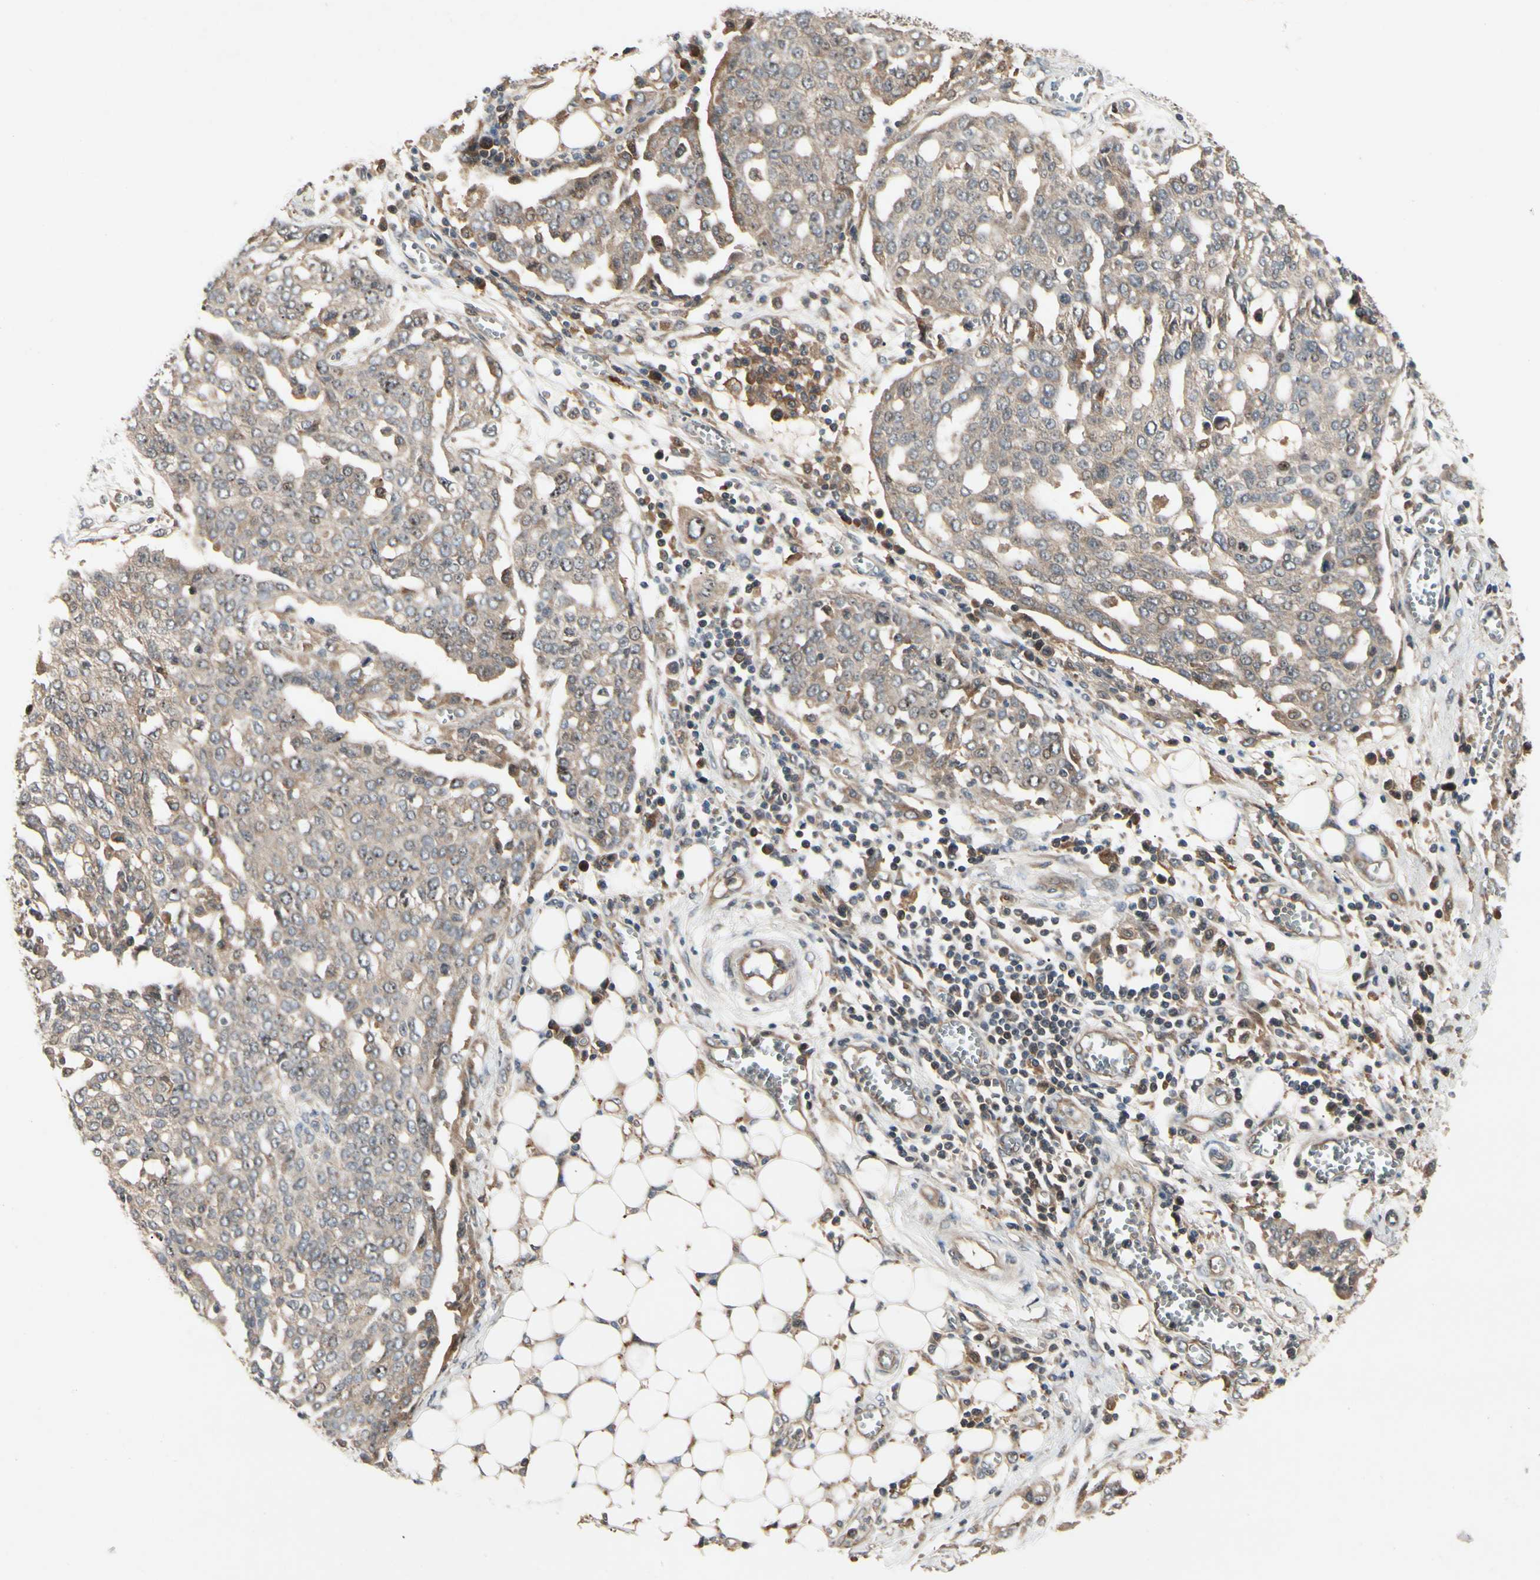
{"staining": {"intensity": "moderate", "quantity": ">75%", "location": "cytoplasmic/membranous"}, "tissue": "ovarian cancer", "cell_type": "Tumor cells", "image_type": "cancer", "snomed": [{"axis": "morphology", "description": "Cystadenocarcinoma, serous, NOS"}, {"axis": "topography", "description": "Soft tissue"}, {"axis": "topography", "description": "Ovary"}], "caption": "The image displays a brown stain indicating the presence of a protein in the cytoplasmic/membranous of tumor cells in serous cystadenocarcinoma (ovarian).", "gene": "RNF14", "patient": {"sex": "female", "age": 57}}